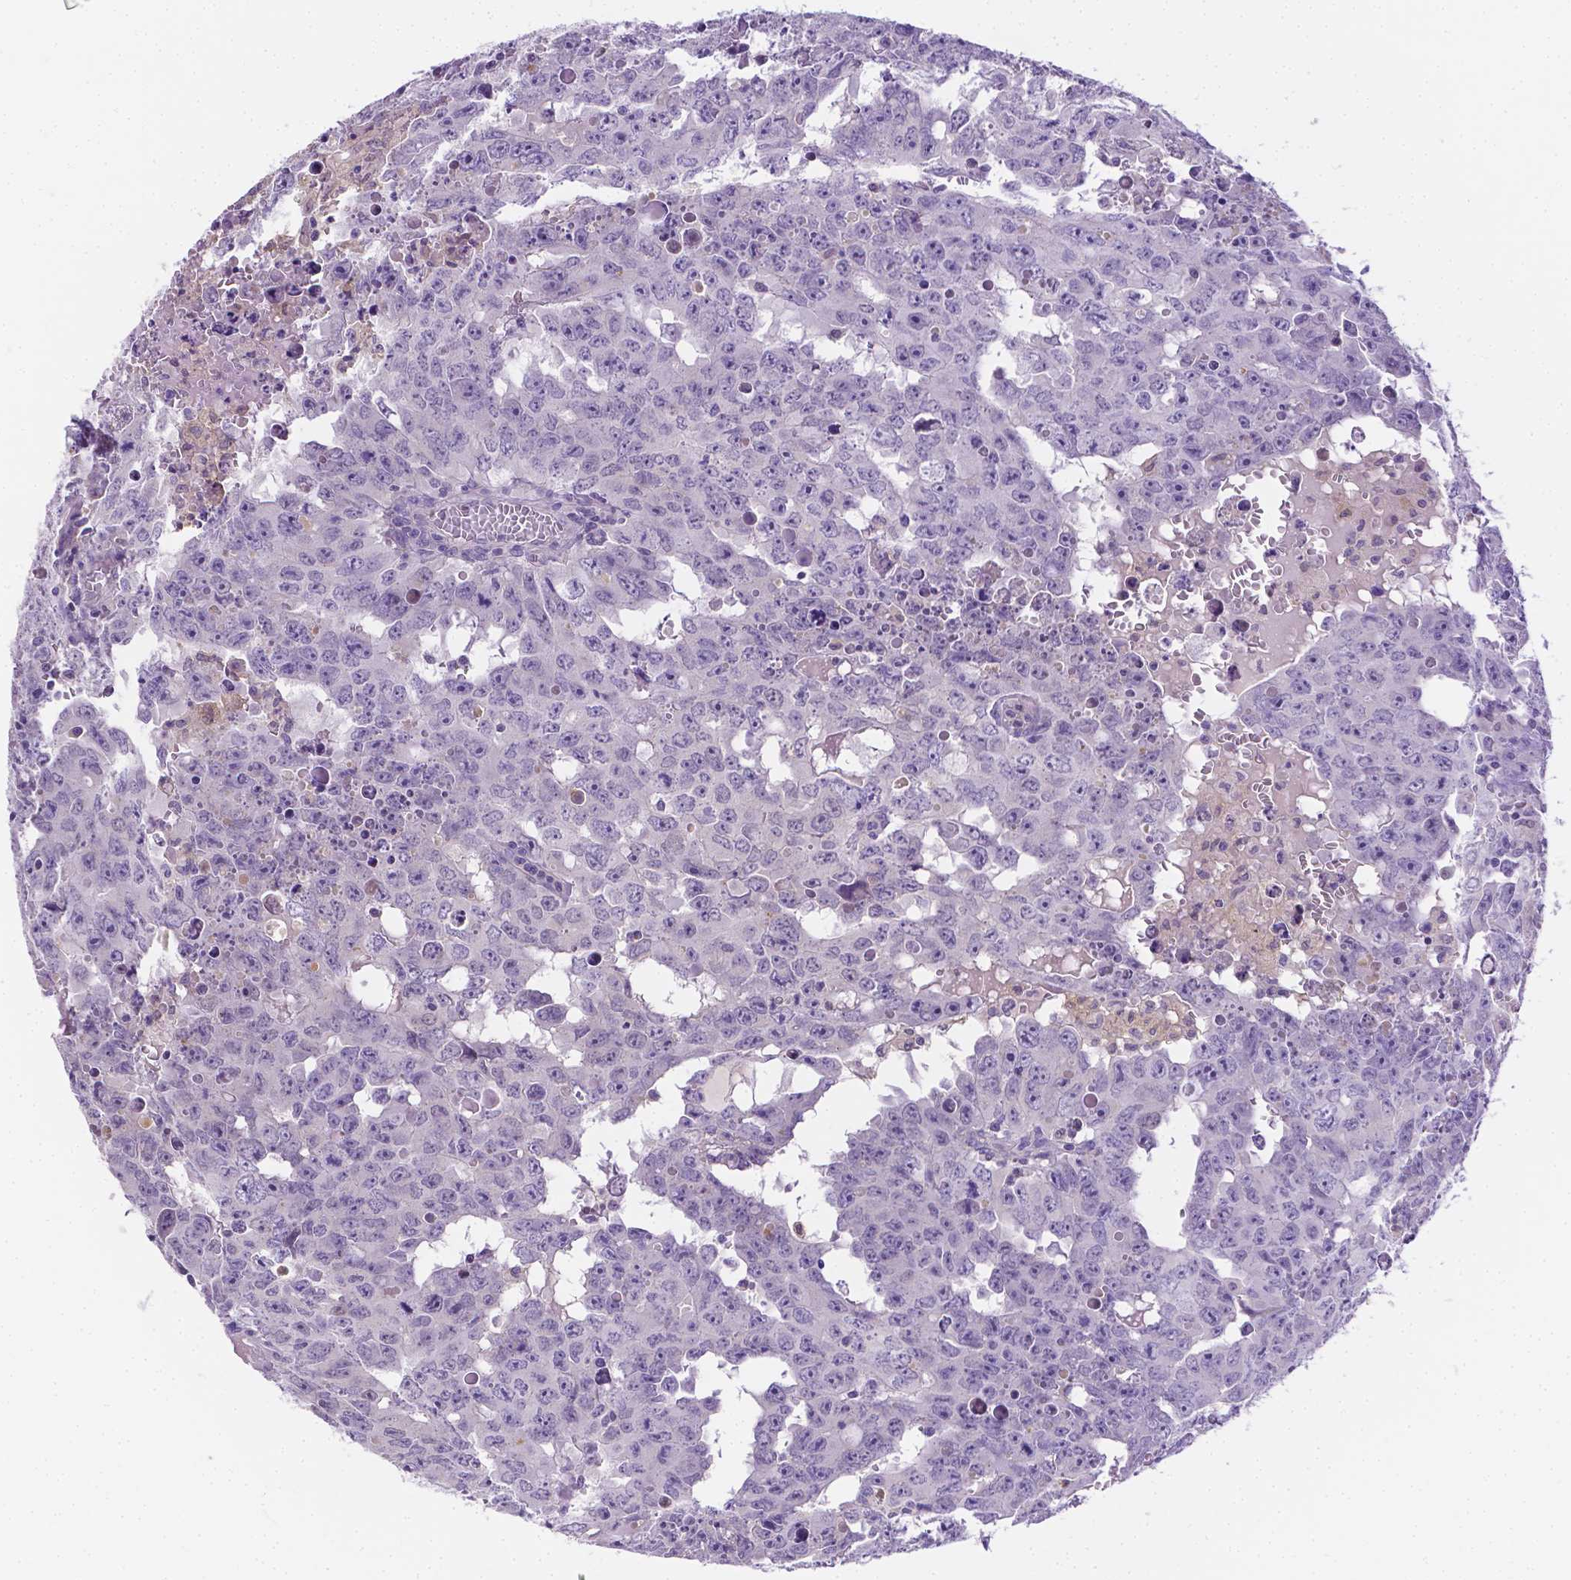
{"staining": {"intensity": "negative", "quantity": "none", "location": "none"}, "tissue": "testis cancer", "cell_type": "Tumor cells", "image_type": "cancer", "snomed": [{"axis": "morphology", "description": "Carcinoma, Embryonal, NOS"}, {"axis": "topography", "description": "Testis"}], "caption": "Tumor cells show no significant positivity in embryonal carcinoma (testis).", "gene": "NXPH2", "patient": {"sex": "male", "age": 22}}